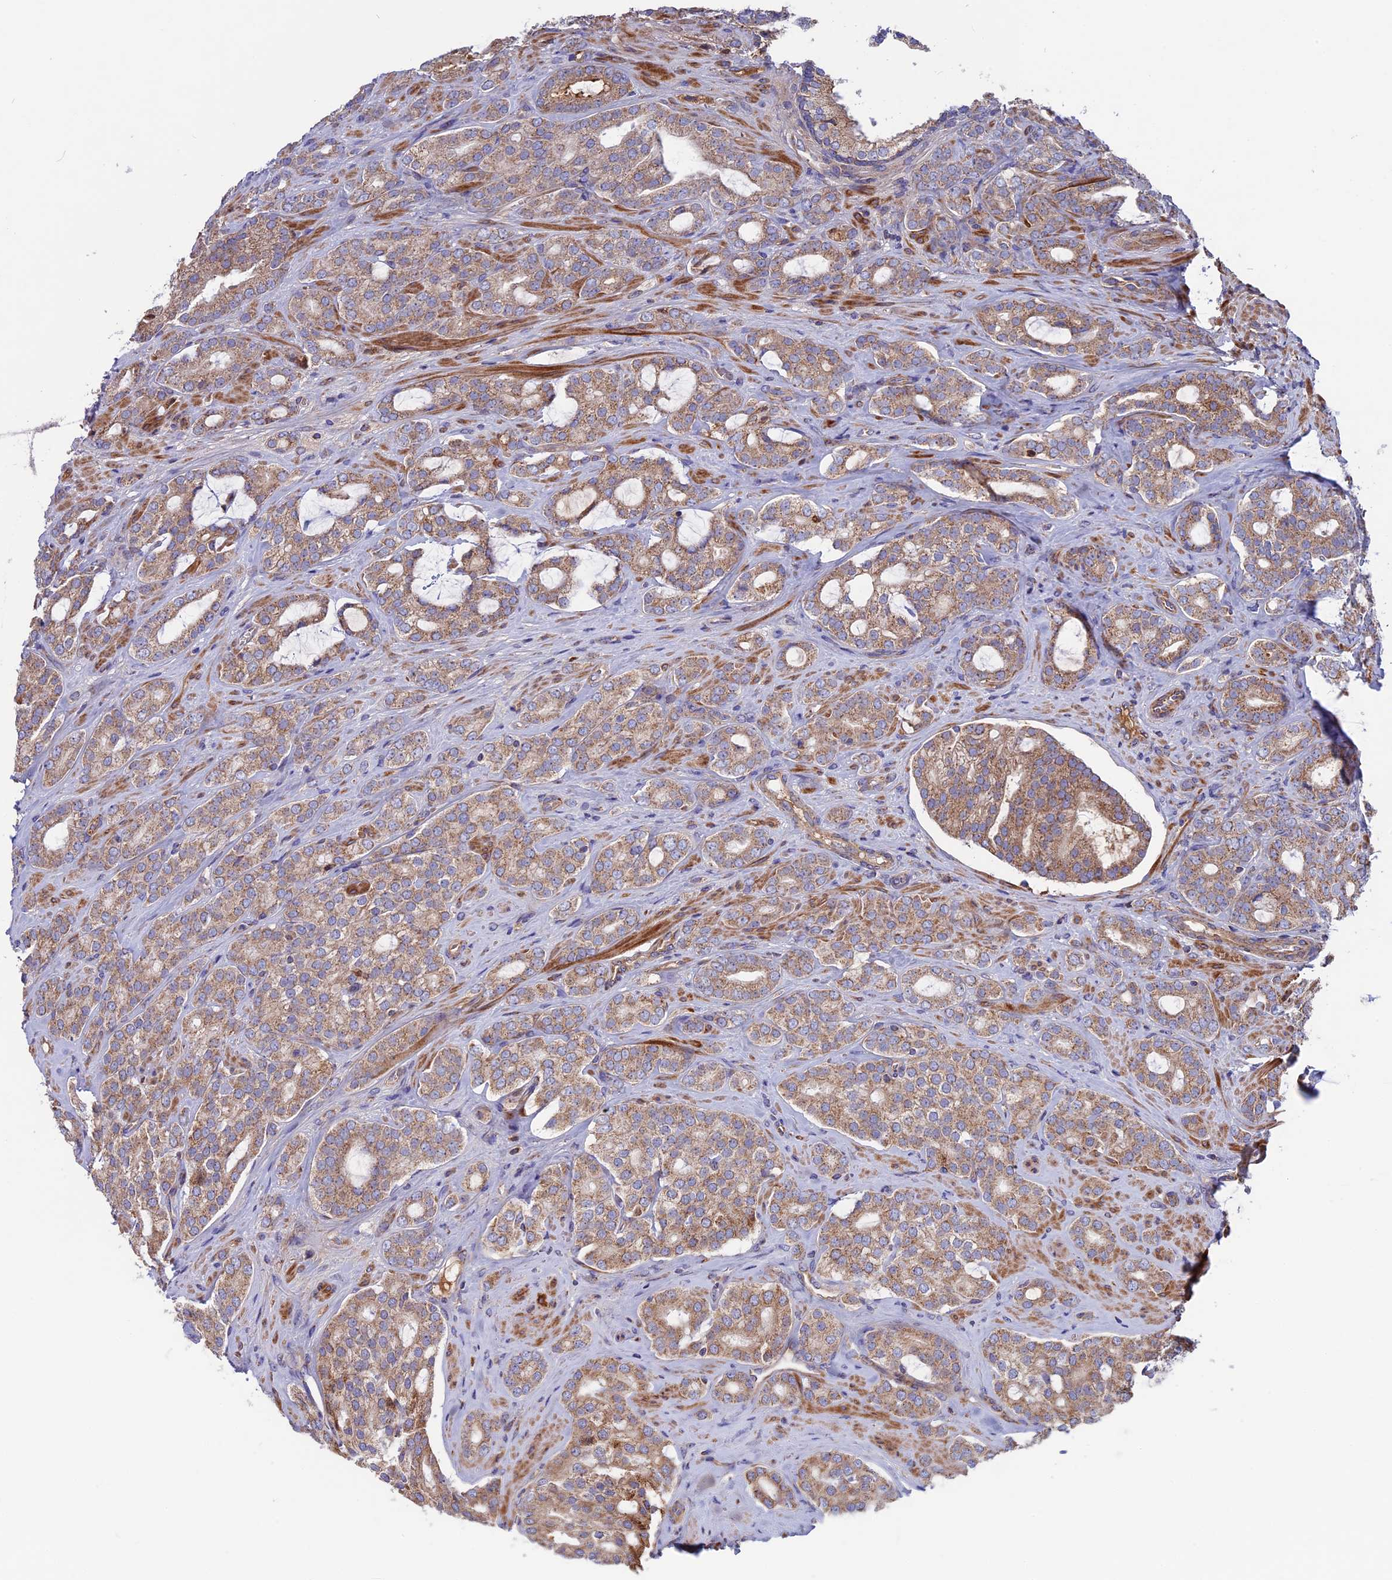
{"staining": {"intensity": "moderate", "quantity": ">75%", "location": "cytoplasmic/membranous"}, "tissue": "prostate cancer", "cell_type": "Tumor cells", "image_type": "cancer", "snomed": [{"axis": "morphology", "description": "Adenocarcinoma, High grade"}, {"axis": "topography", "description": "Prostate"}], "caption": "DAB immunohistochemical staining of human high-grade adenocarcinoma (prostate) reveals moderate cytoplasmic/membranous protein expression in about >75% of tumor cells.", "gene": "SLC15A5", "patient": {"sex": "male", "age": 63}}